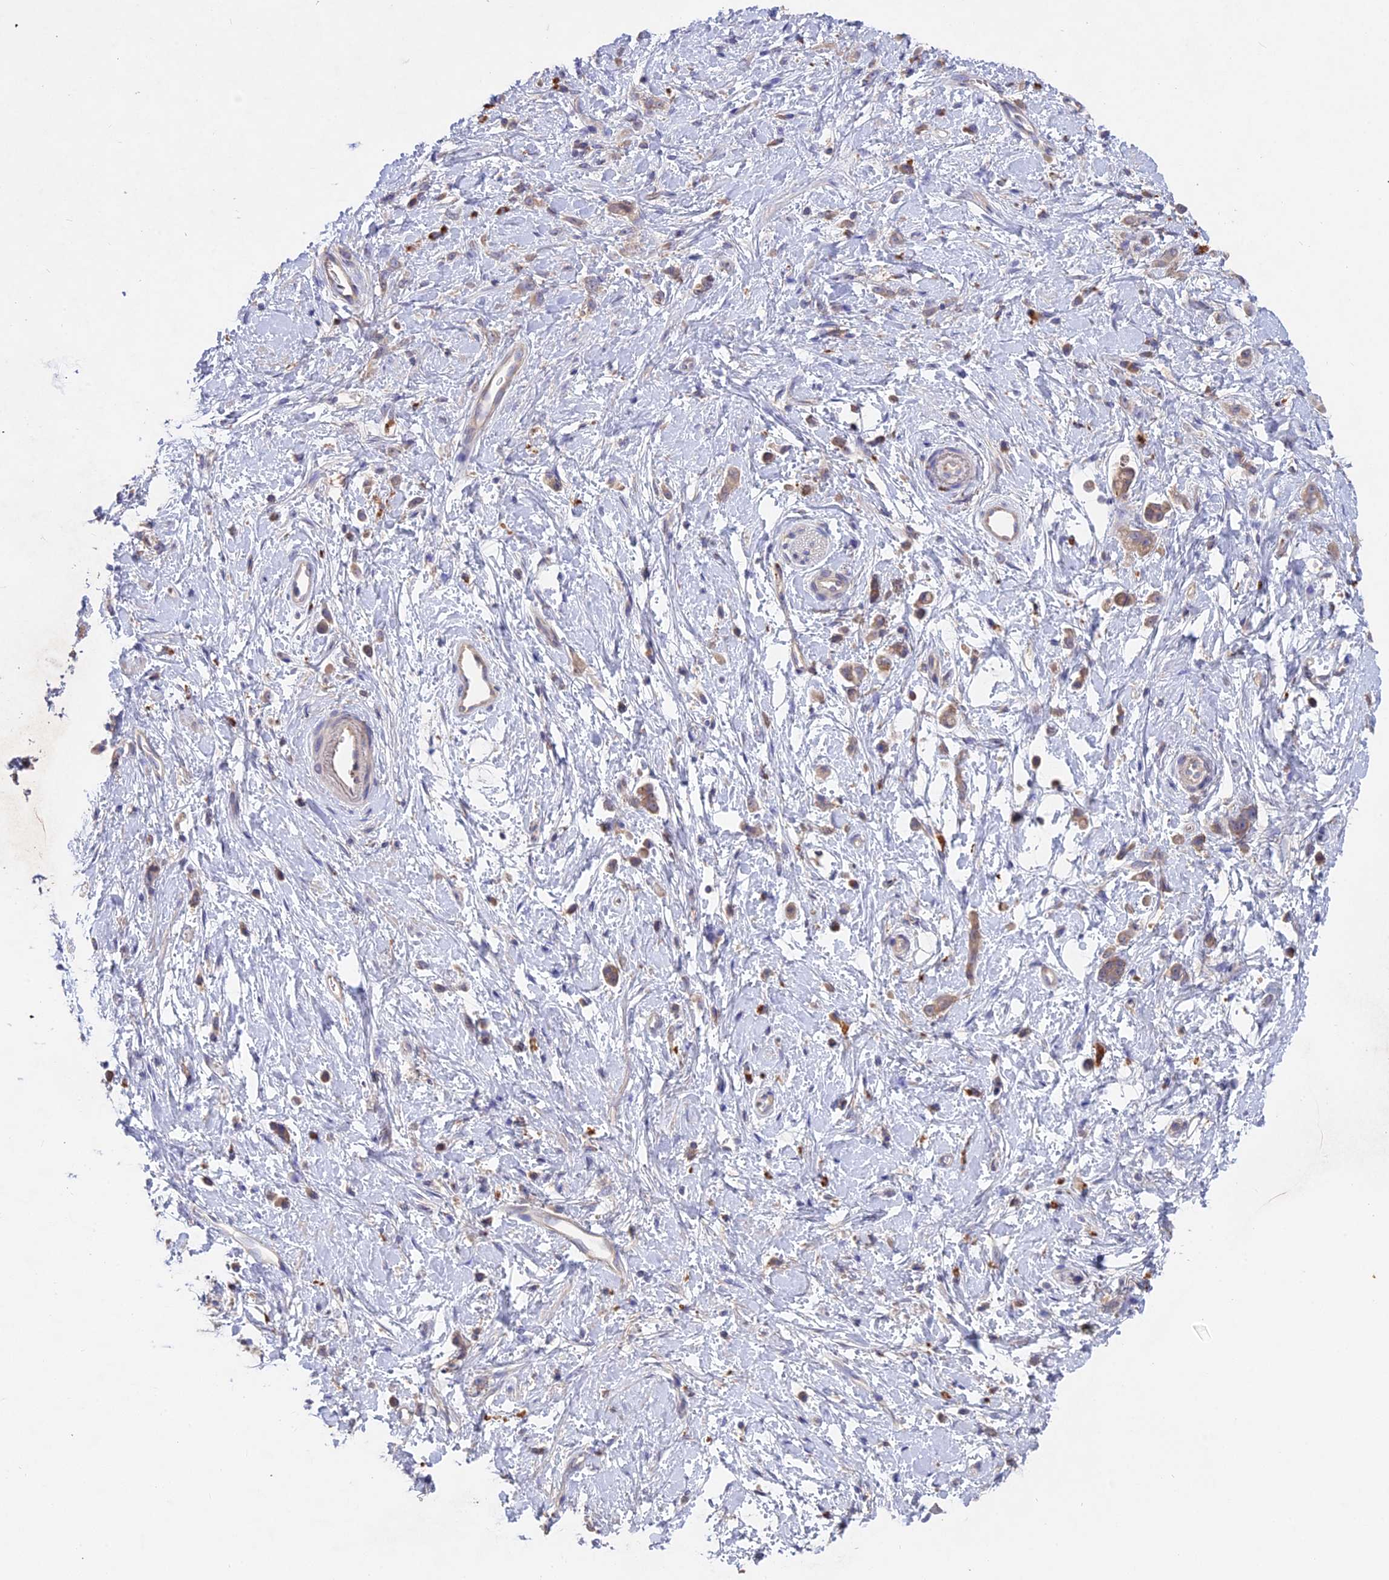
{"staining": {"intensity": "weak", "quantity": ">75%", "location": "cytoplasmic/membranous"}, "tissue": "stomach cancer", "cell_type": "Tumor cells", "image_type": "cancer", "snomed": [{"axis": "morphology", "description": "Adenocarcinoma, NOS"}, {"axis": "topography", "description": "Stomach"}], "caption": "An image of adenocarcinoma (stomach) stained for a protein displays weak cytoplasmic/membranous brown staining in tumor cells. The staining is performed using DAB (3,3'-diaminobenzidine) brown chromogen to label protein expression. The nuclei are counter-stained blue using hematoxylin.", "gene": "SLC26A4", "patient": {"sex": "female", "age": 60}}